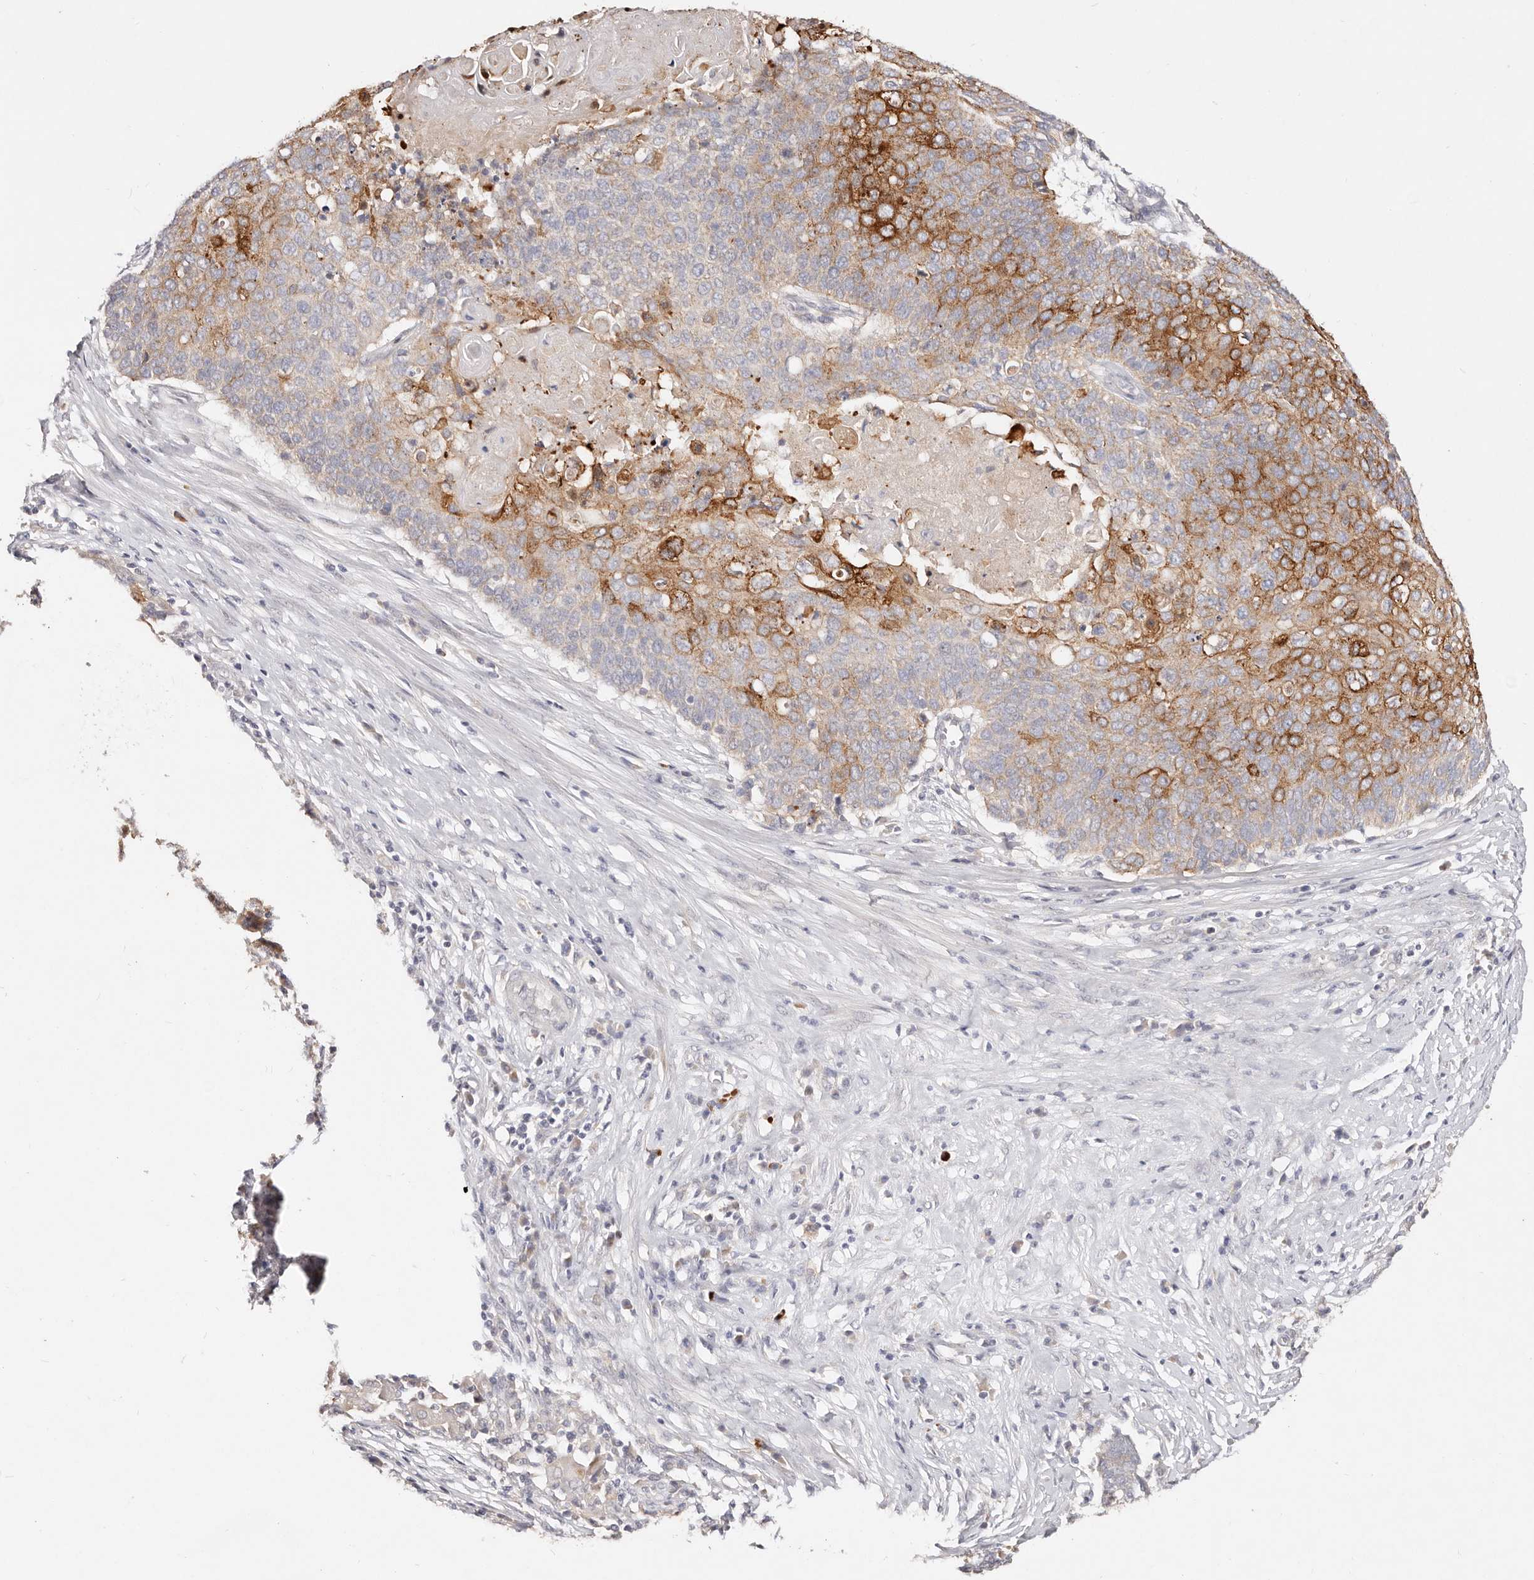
{"staining": {"intensity": "moderate", "quantity": ">75%", "location": "cytoplasmic/membranous"}, "tissue": "cervical cancer", "cell_type": "Tumor cells", "image_type": "cancer", "snomed": [{"axis": "morphology", "description": "Squamous cell carcinoma, NOS"}, {"axis": "topography", "description": "Cervix"}], "caption": "IHC photomicrograph of neoplastic tissue: human squamous cell carcinoma (cervical) stained using IHC demonstrates medium levels of moderate protein expression localized specifically in the cytoplasmic/membranous of tumor cells, appearing as a cytoplasmic/membranous brown color.", "gene": "VIPAS39", "patient": {"sex": "female", "age": 39}}